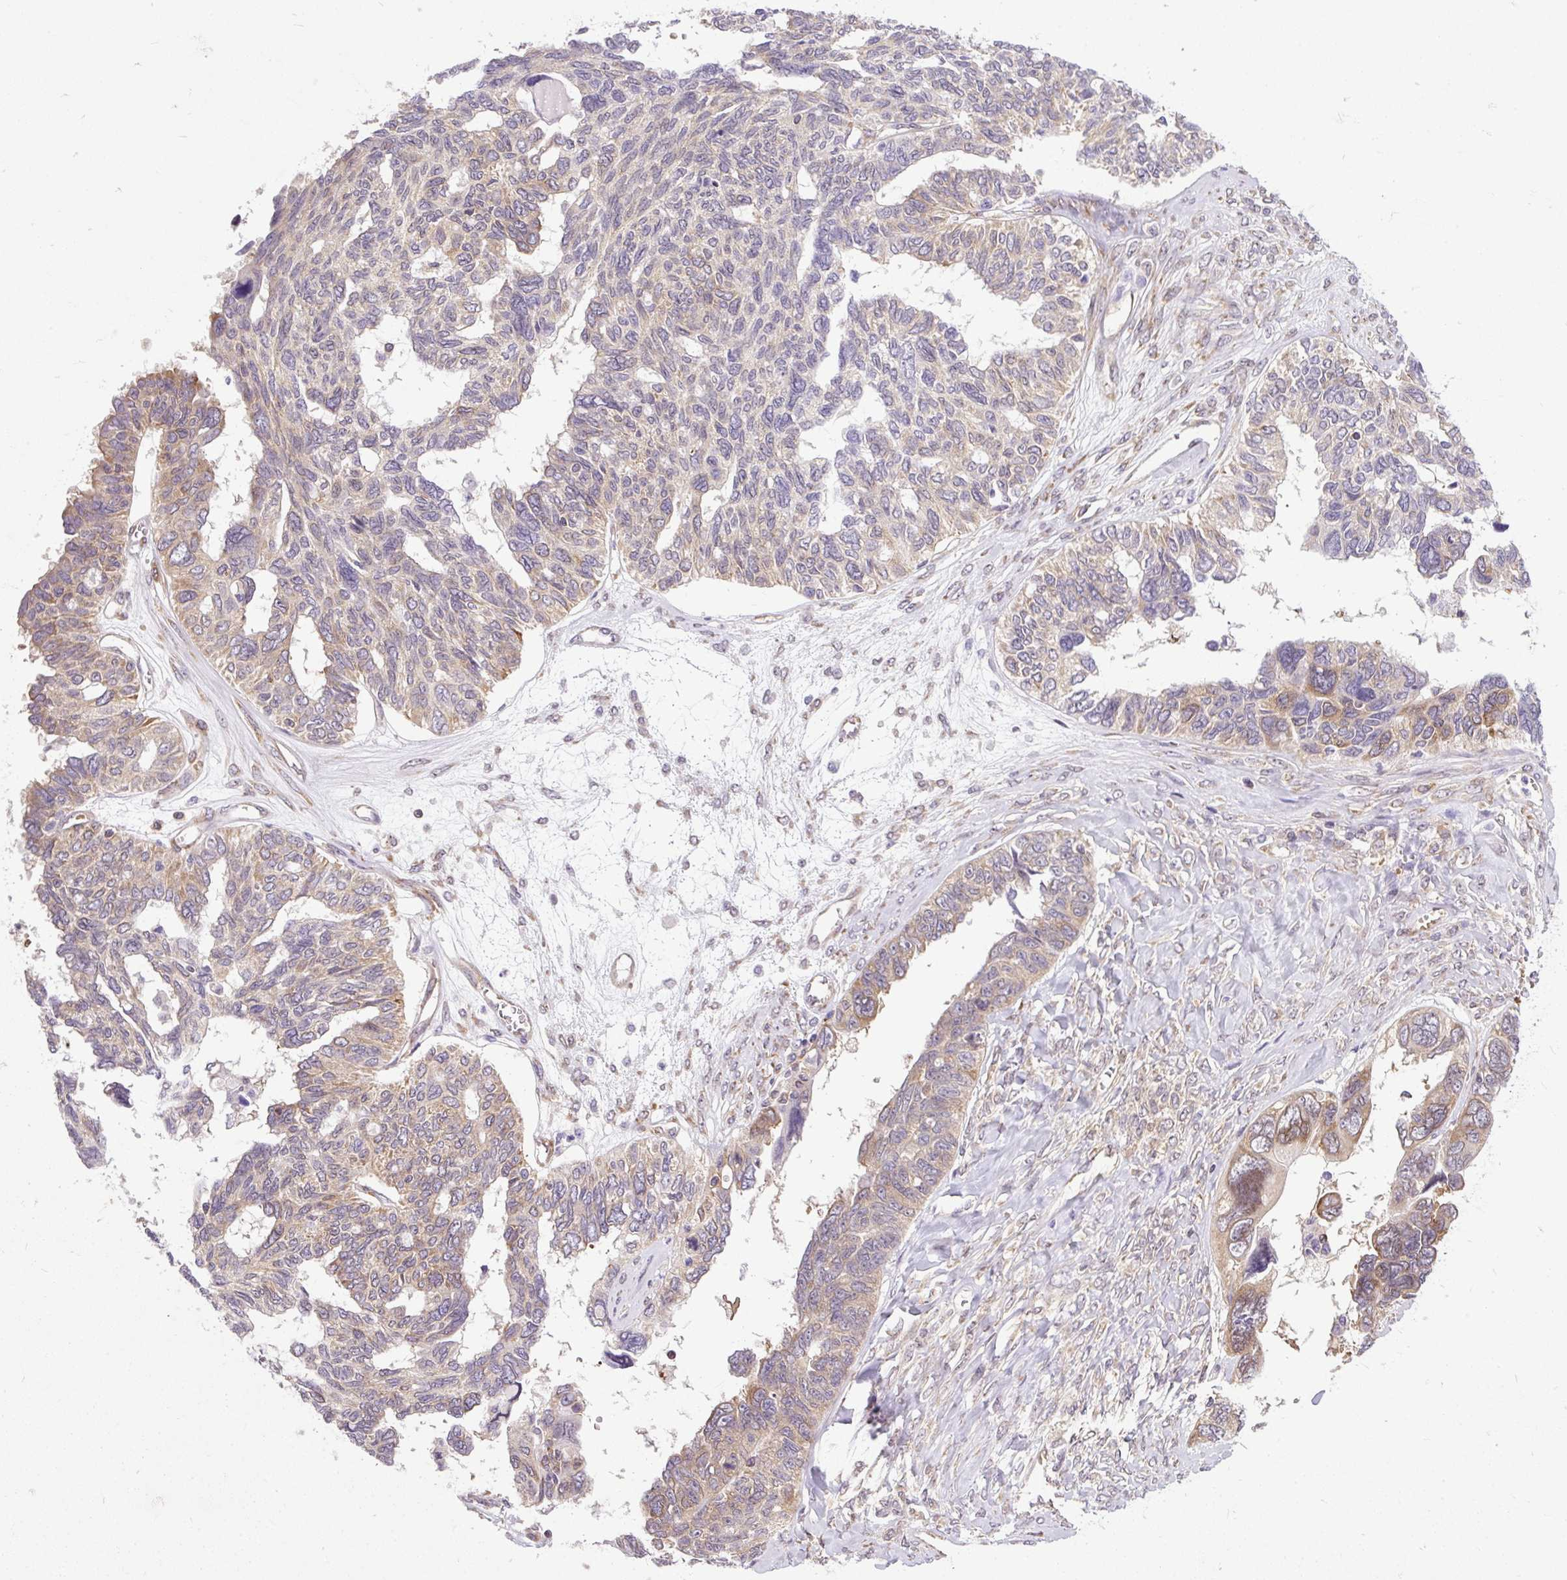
{"staining": {"intensity": "weak", "quantity": "<25%", "location": "cytoplasmic/membranous"}, "tissue": "ovarian cancer", "cell_type": "Tumor cells", "image_type": "cancer", "snomed": [{"axis": "morphology", "description": "Cystadenocarcinoma, serous, NOS"}, {"axis": "topography", "description": "Ovary"}], "caption": "IHC histopathology image of neoplastic tissue: ovarian cancer stained with DAB (3,3'-diaminobenzidine) demonstrates no significant protein expression in tumor cells. The staining was performed using DAB to visualize the protein expression in brown, while the nuclei were stained in blue with hematoxylin (Magnification: 20x).", "gene": "TRIM17", "patient": {"sex": "female", "age": 79}}